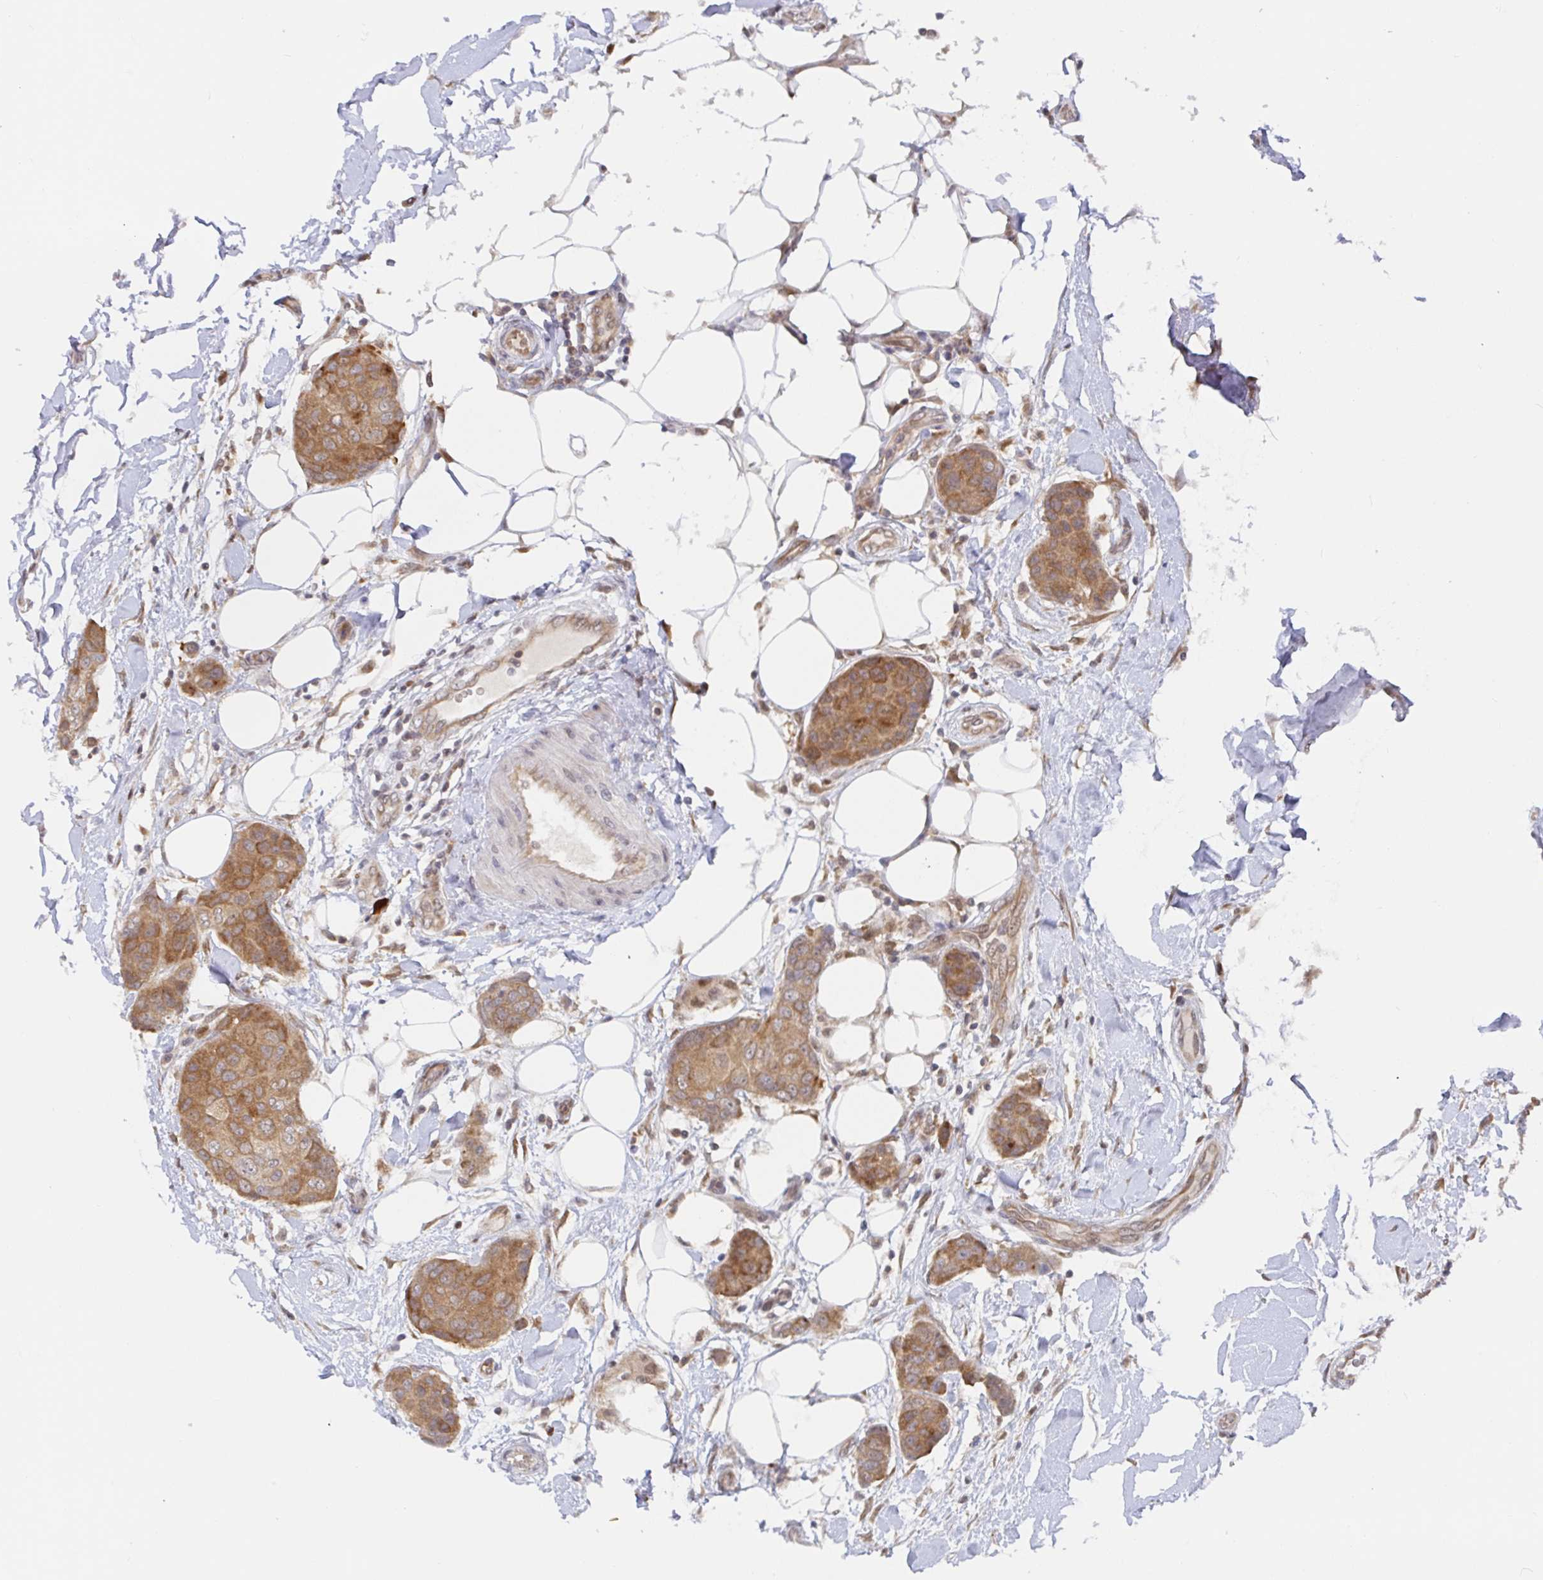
{"staining": {"intensity": "moderate", "quantity": ">75%", "location": "cytoplasmic/membranous"}, "tissue": "breast cancer", "cell_type": "Tumor cells", "image_type": "cancer", "snomed": [{"axis": "morphology", "description": "Duct carcinoma"}, {"axis": "topography", "description": "Breast"}, {"axis": "topography", "description": "Lymph node"}], "caption": "Brown immunohistochemical staining in breast intraductal carcinoma displays moderate cytoplasmic/membranous positivity in about >75% of tumor cells. (DAB IHC, brown staining for protein, blue staining for nuclei).", "gene": "ALG1", "patient": {"sex": "female", "age": 80}}